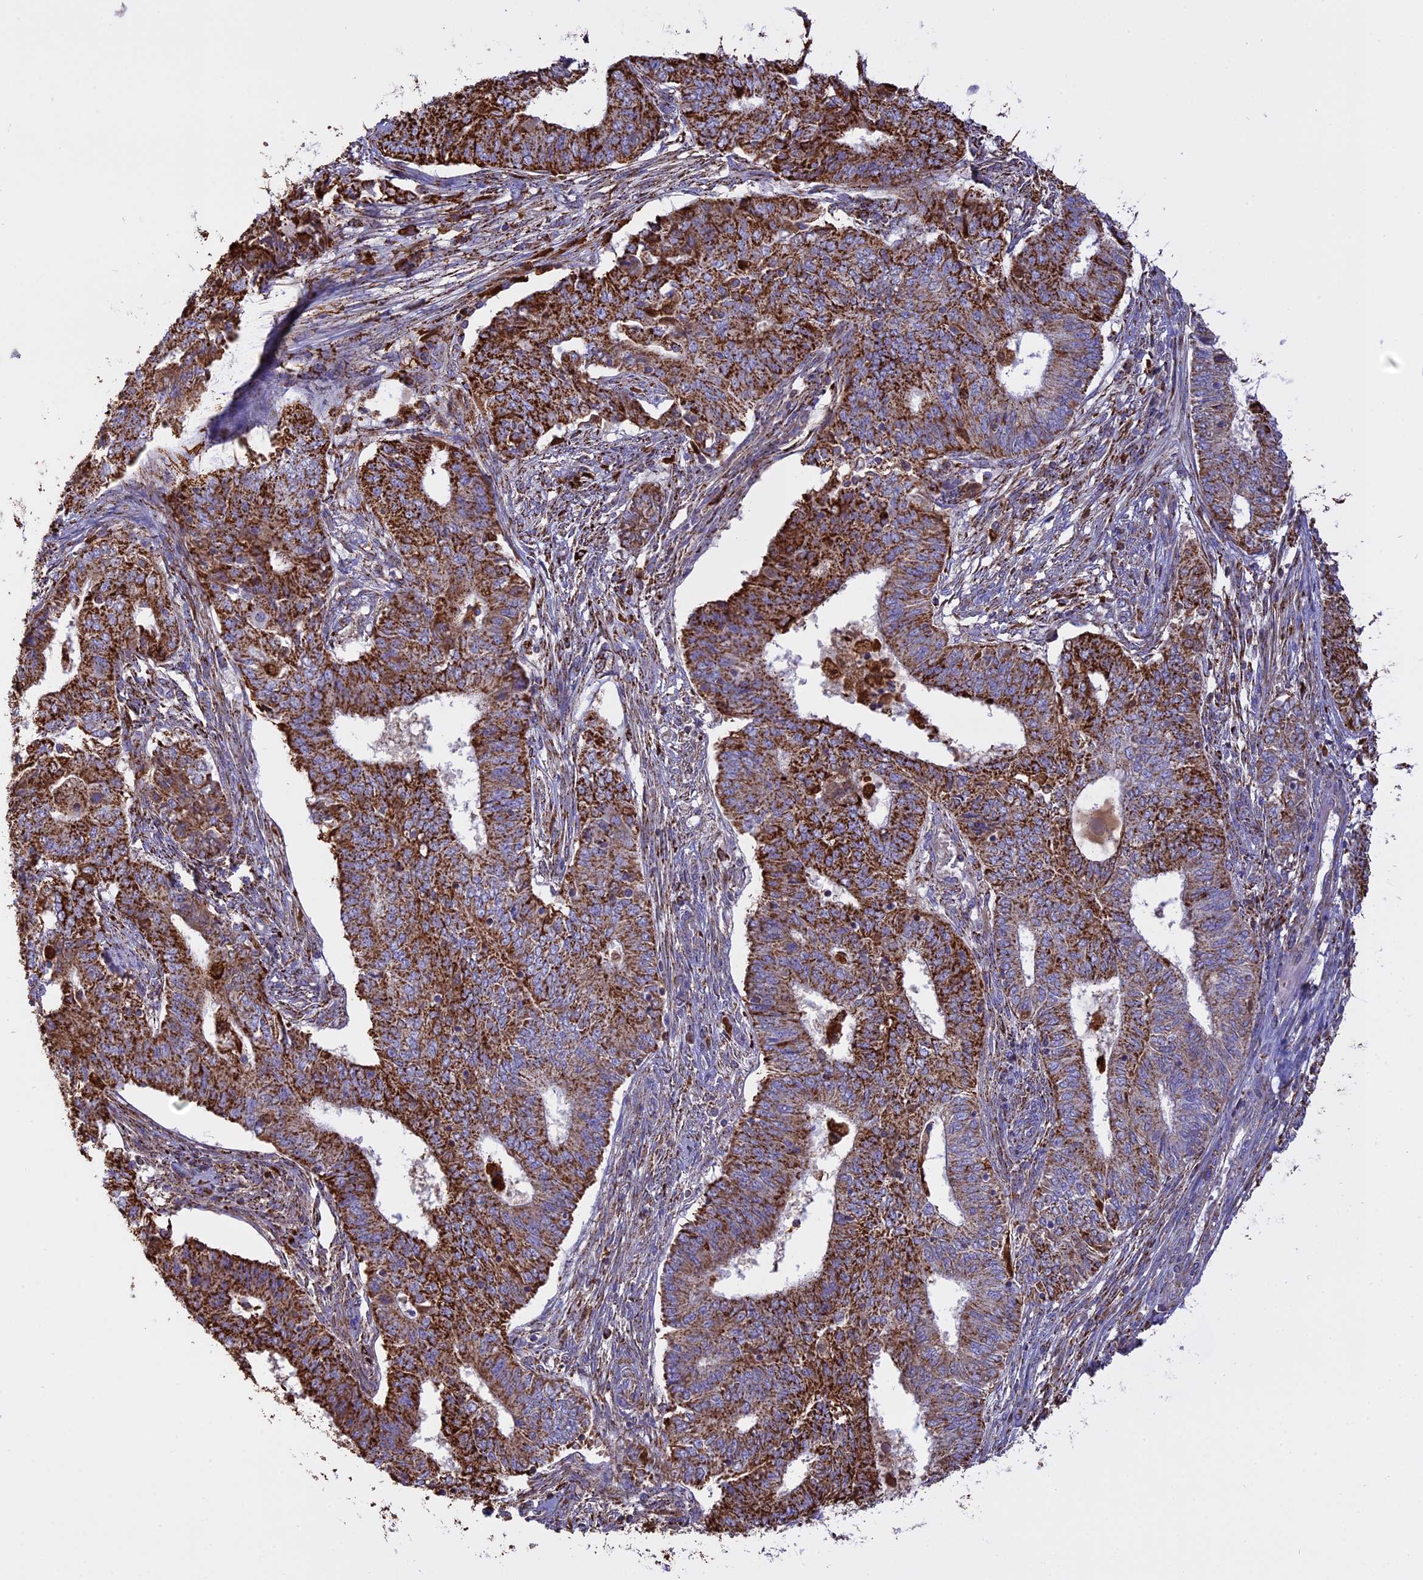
{"staining": {"intensity": "strong", "quantity": ">75%", "location": "cytoplasmic/membranous"}, "tissue": "endometrial cancer", "cell_type": "Tumor cells", "image_type": "cancer", "snomed": [{"axis": "morphology", "description": "Adenocarcinoma, NOS"}, {"axis": "topography", "description": "Endometrium"}], "caption": "A high-resolution photomicrograph shows IHC staining of endometrial cancer, which shows strong cytoplasmic/membranous positivity in approximately >75% of tumor cells.", "gene": "KCNG1", "patient": {"sex": "female", "age": 62}}